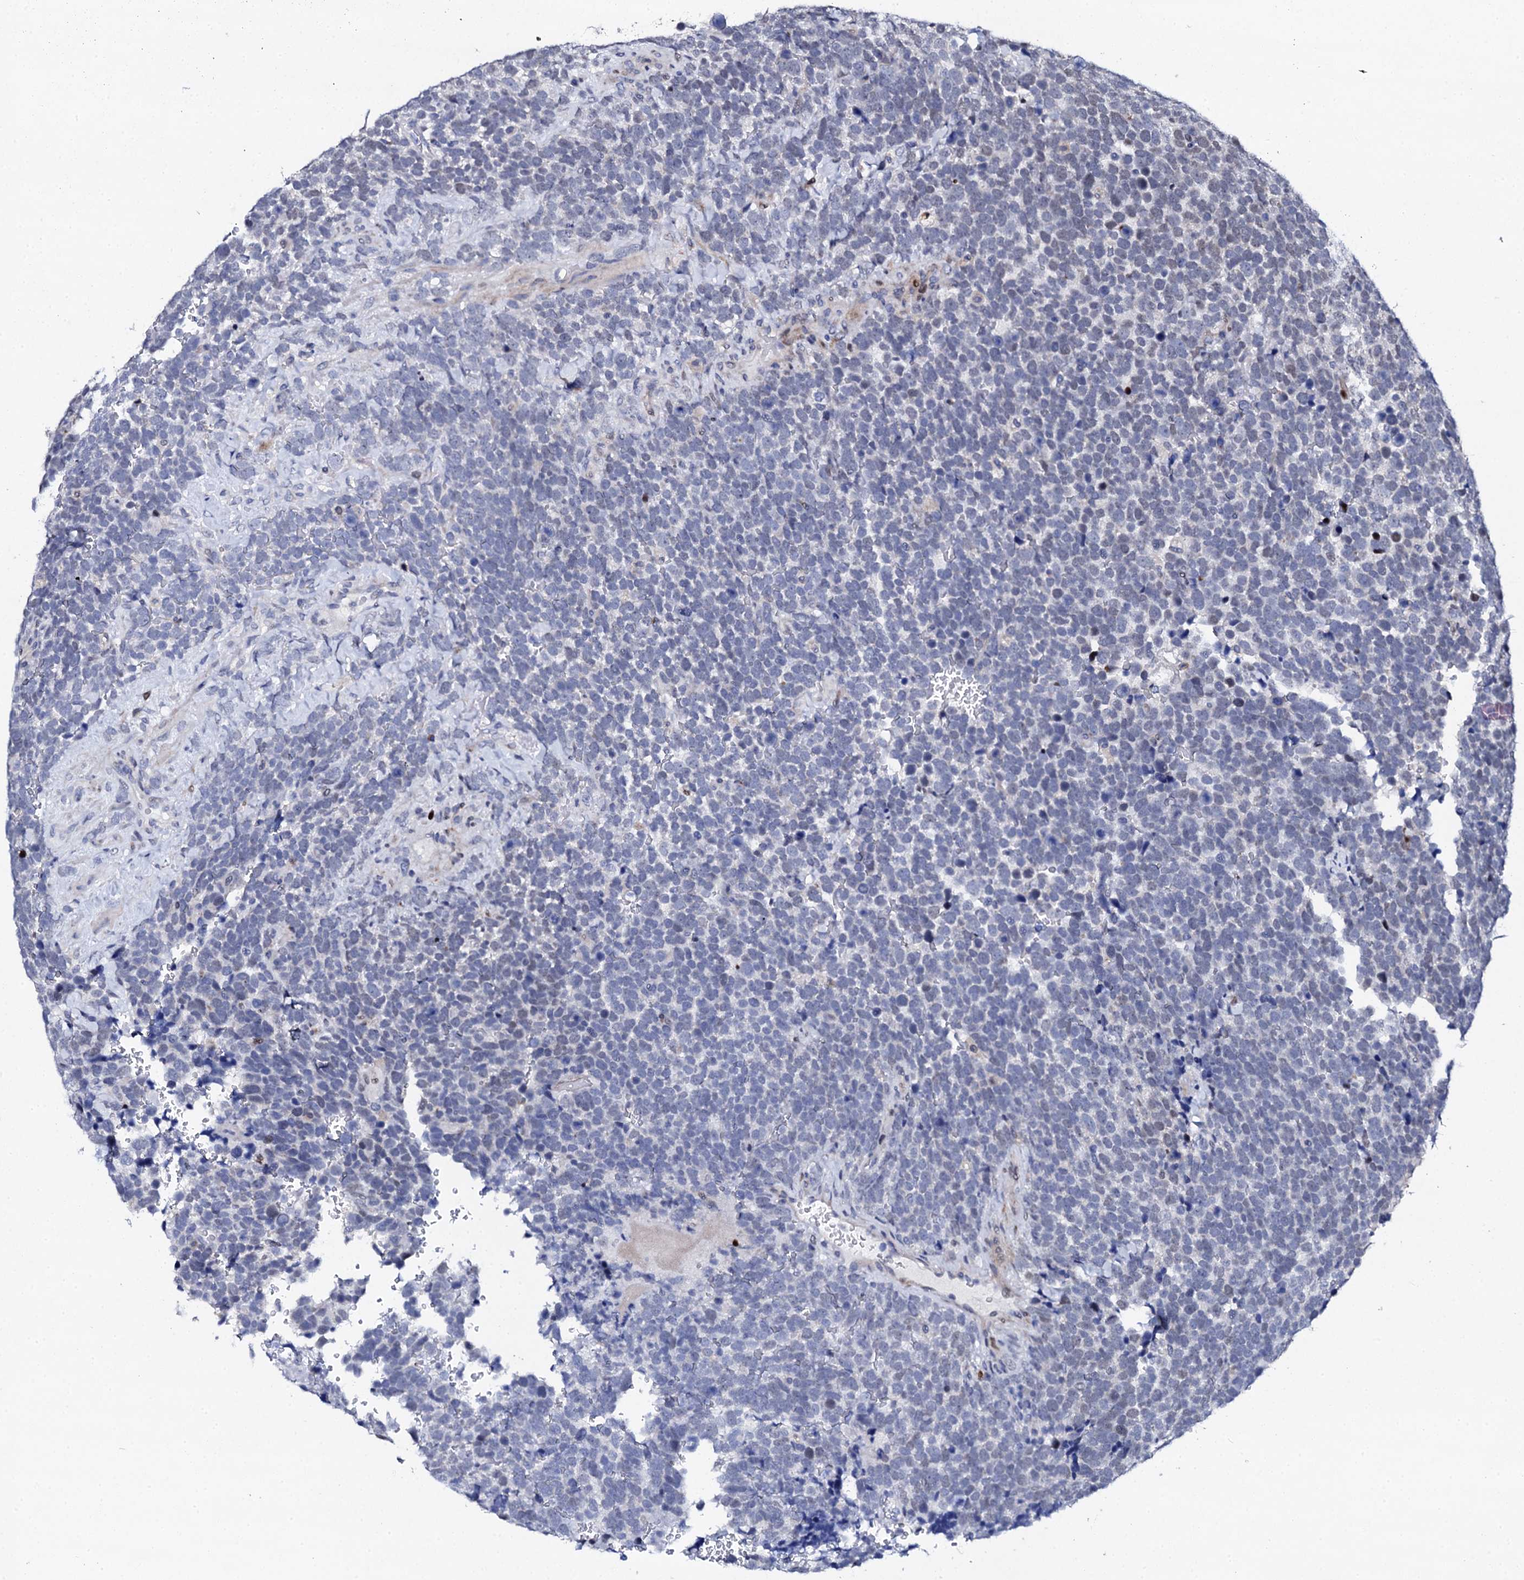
{"staining": {"intensity": "weak", "quantity": "25%-75%", "location": "nuclear"}, "tissue": "urothelial cancer", "cell_type": "Tumor cells", "image_type": "cancer", "snomed": [{"axis": "morphology", "description": "Urothelial carcinoma, High grade"}, {"axis": "topography", "description": "Urinary bladder"}], "caption": "Weak nuclear staining for a protein is seen in about 25%-75% of tumor cells of urothelial cancer using IHC.", "gene": "NUDT13", "patient": {"sex": "female", "age": 82}}